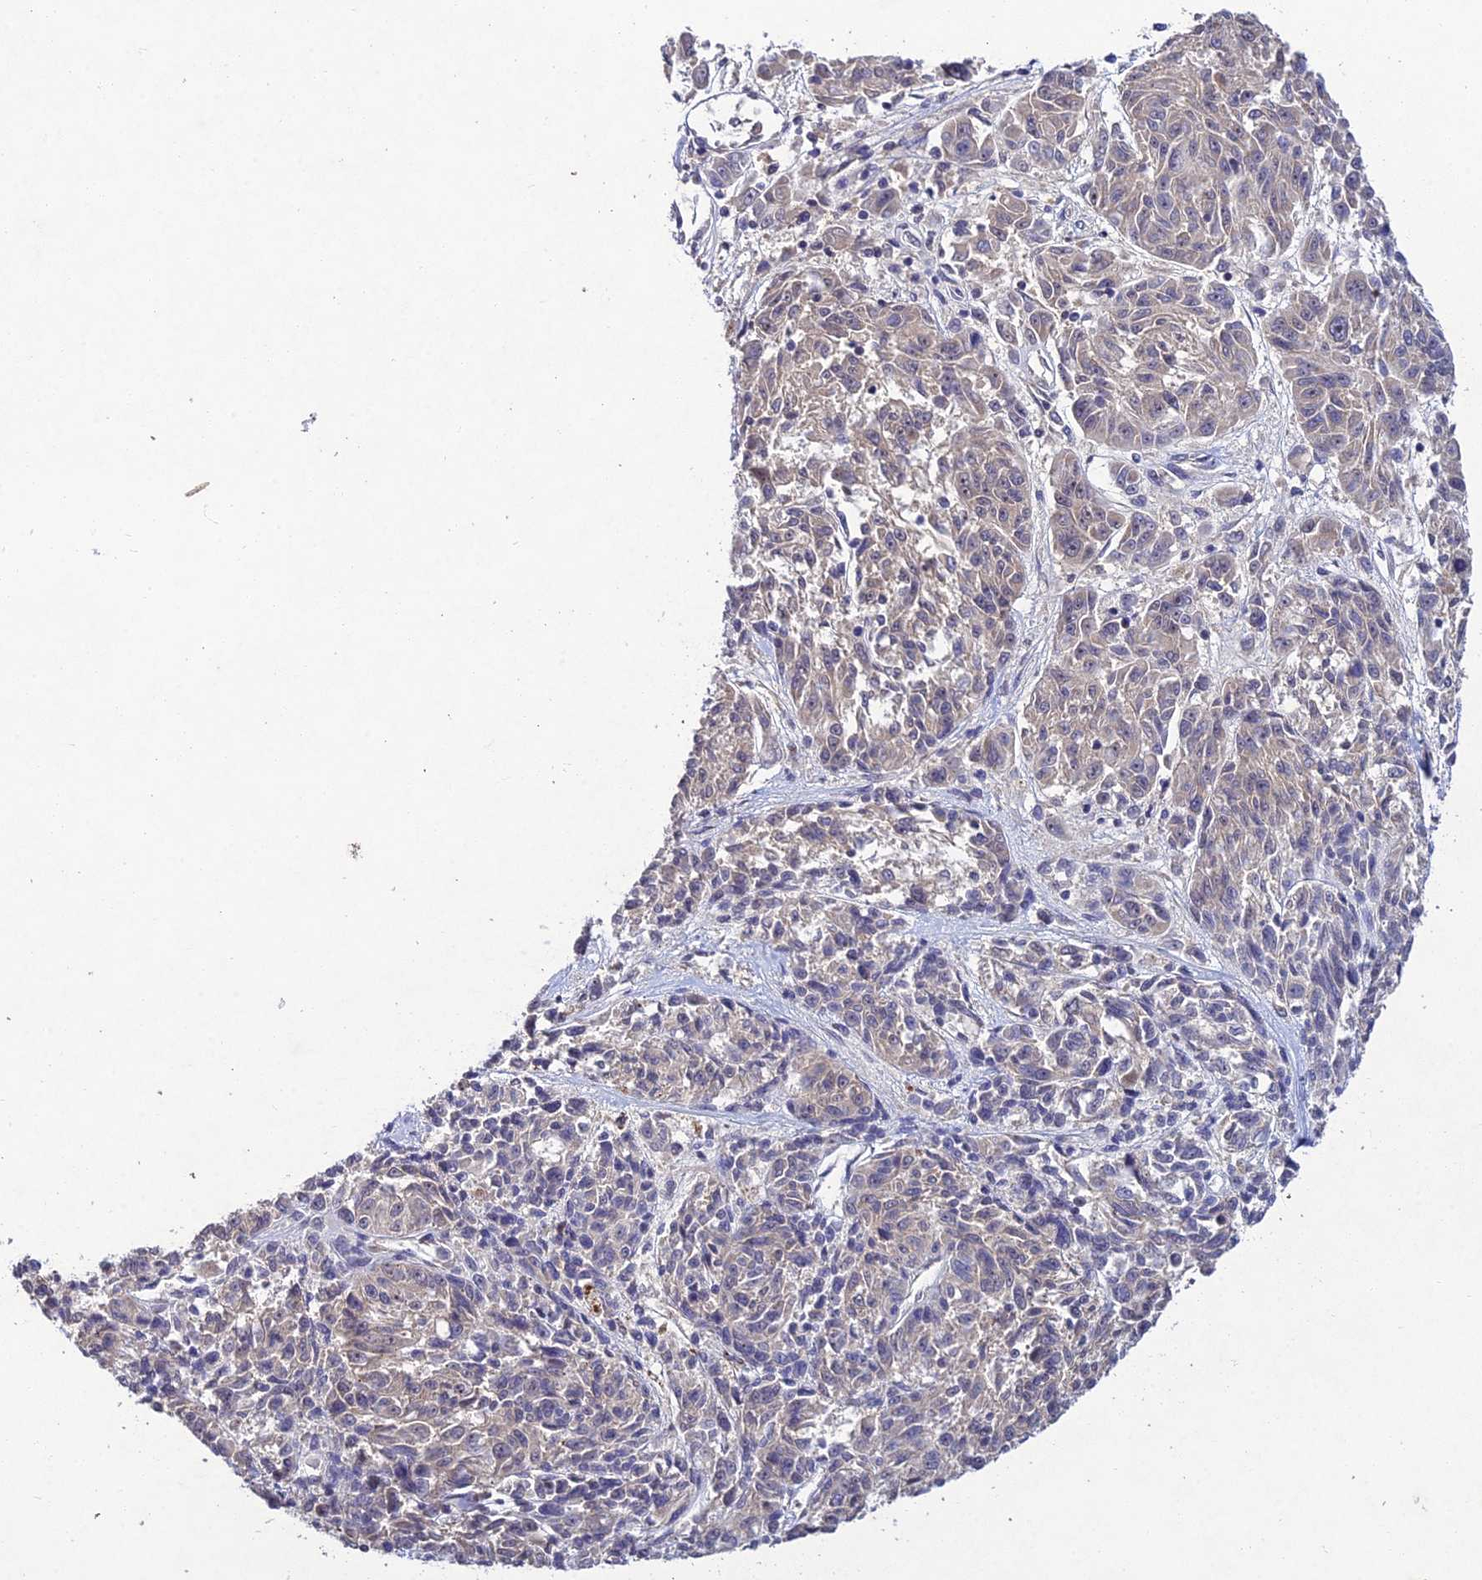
{"staining": {"intensity": "negative", "quantity": "none", "location": "none"}, "tissue": "melanoma", "cell_type": "Tumor cells", "image_type": "cancer", "snomed": [{"axis": "morphology", "description": "Malignant melanoma, NOS"}, {"axis": "topography", "description": "Skin"}], "caption": "Tumor cells are negative for brown protein staining in melanoma. (DAB (3,3'-diaminobenzidine) immunohistochemistry (IHC), high magnification).", "gene": "CHST5", "patient": {"sex": "male", "age": 53}}